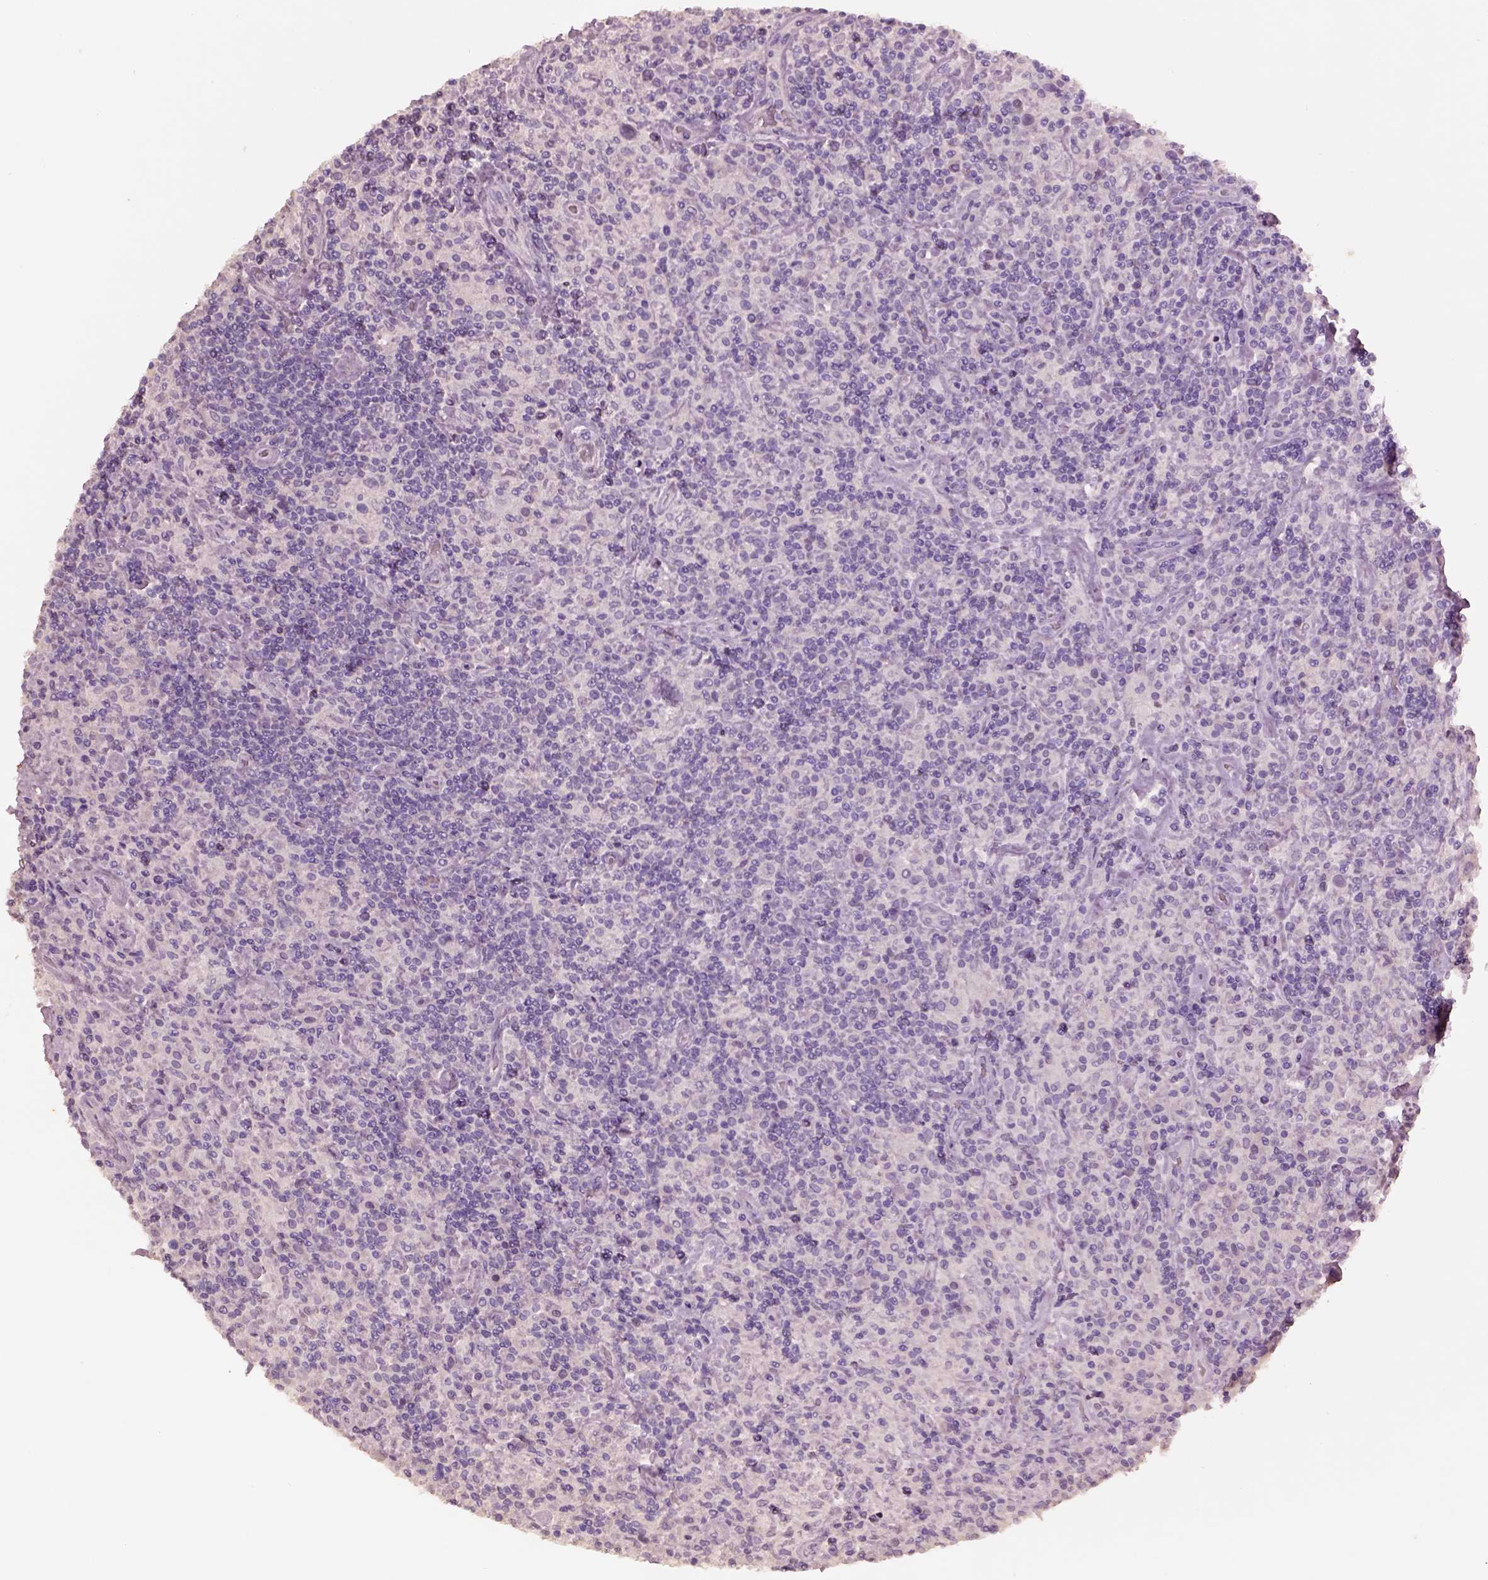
{"staining": {"intensity": "negative", "quantity": "none", "location": "none"}, "tissue": "lymphoma", "cell_type": "Tumor cells", "image_type": "cancer", "snomed": [{"axis": "morphology", "description": "Hodgkin's disease, NOS"}, {"axis": "topography", "description": "Lymph node"}], "caption": "Tumor cells are negative for brown protein staining in lymphoma. (IHC, brightfield microscopy, high magnification).", "gene": "KCNIP3", "patient": {"sex": "male", "age": 70}}